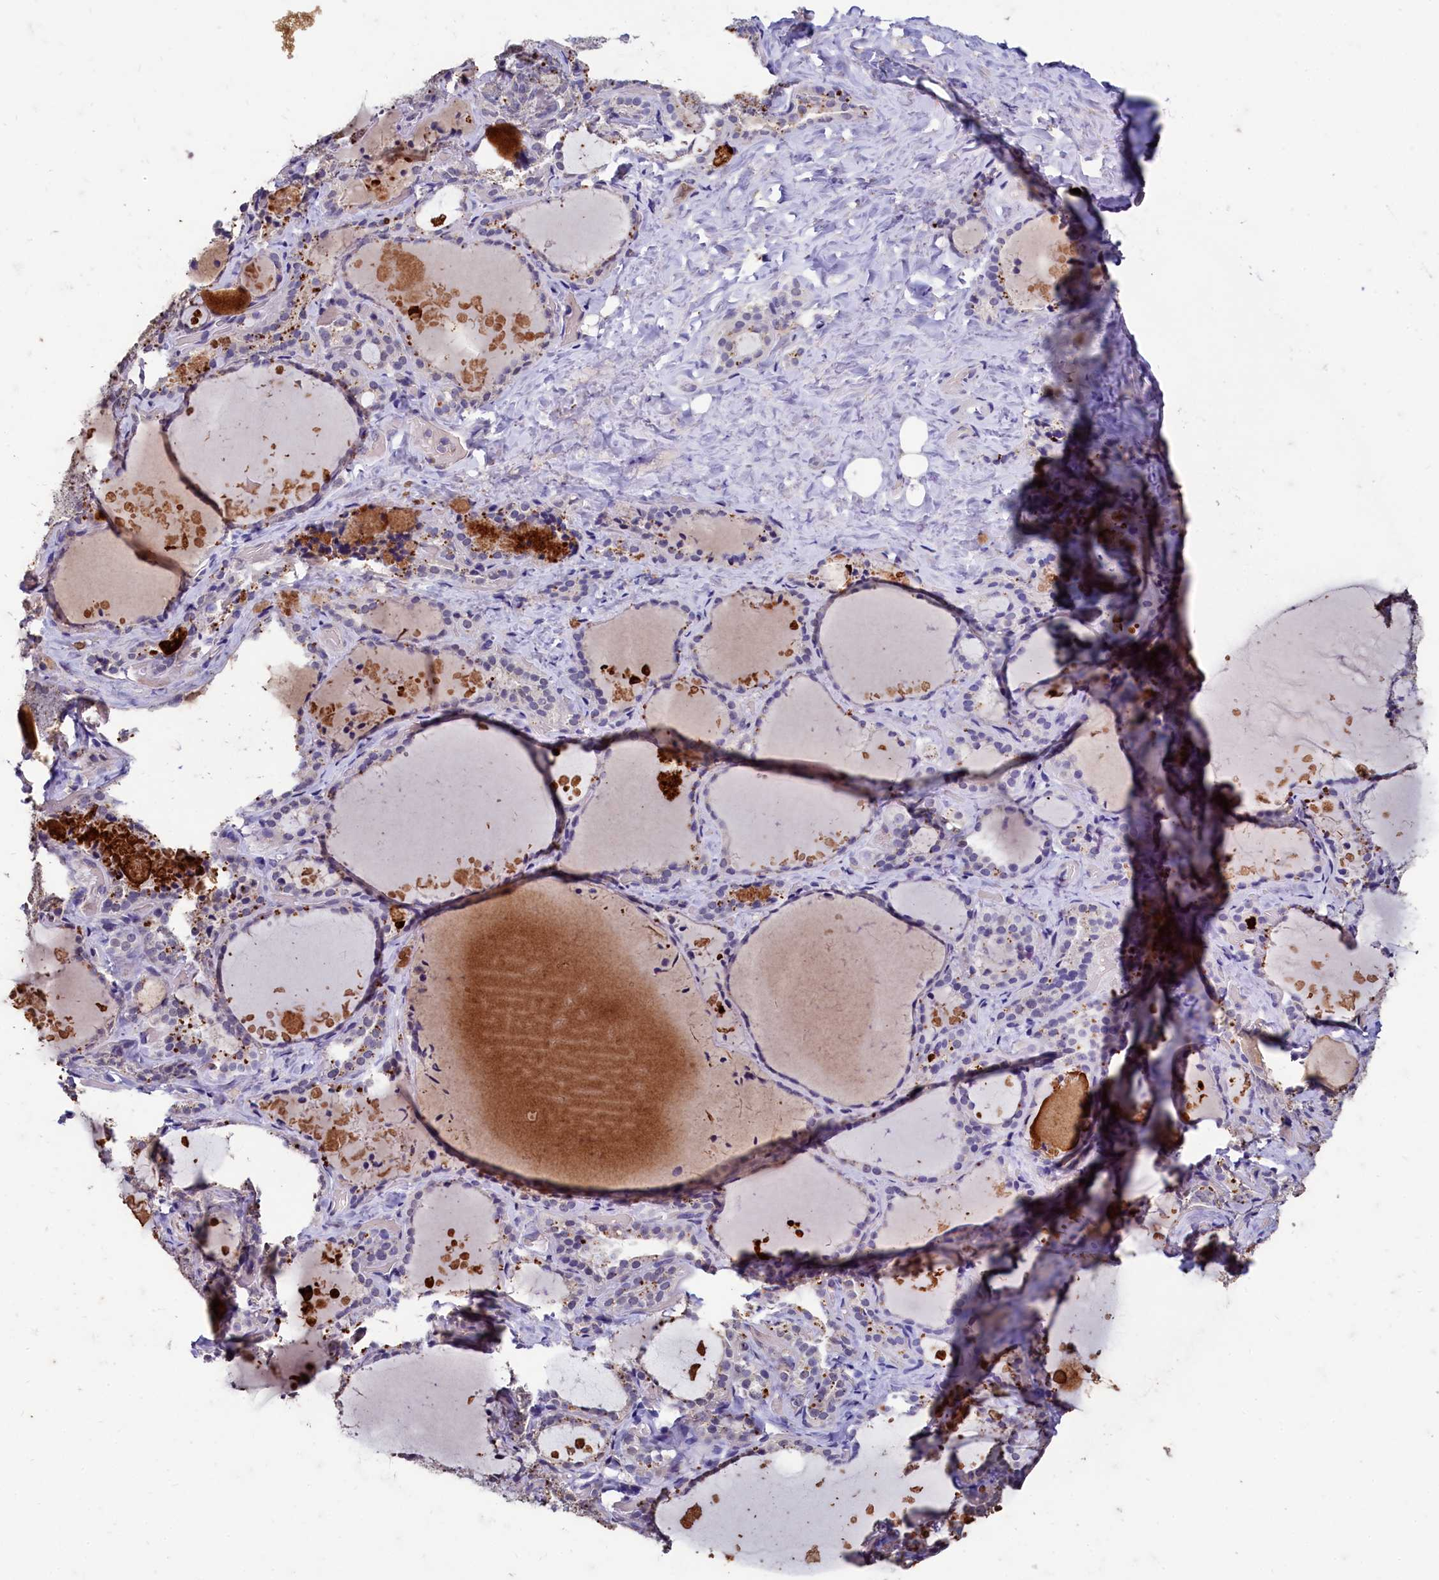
{"staining": {"intensity": "weak", "quantity": "<25%", "location": "cytoplasmic/membranous"}, "tissue": "thyroid gland", "cell_type": "Glandular cells", "image_type": "normal", "snomed": [{"axis": "morphology", "description": "Normal tissue, NOS"}, {"axis": "topography", "description": "Thyroid gland"}], "caption": "This is an IHC micrograph of unremarkable thyroid gland. There is no staining in glandular cells.", "gene": "CSTPP1", "patient": {"sex": "female", "age": 44}}